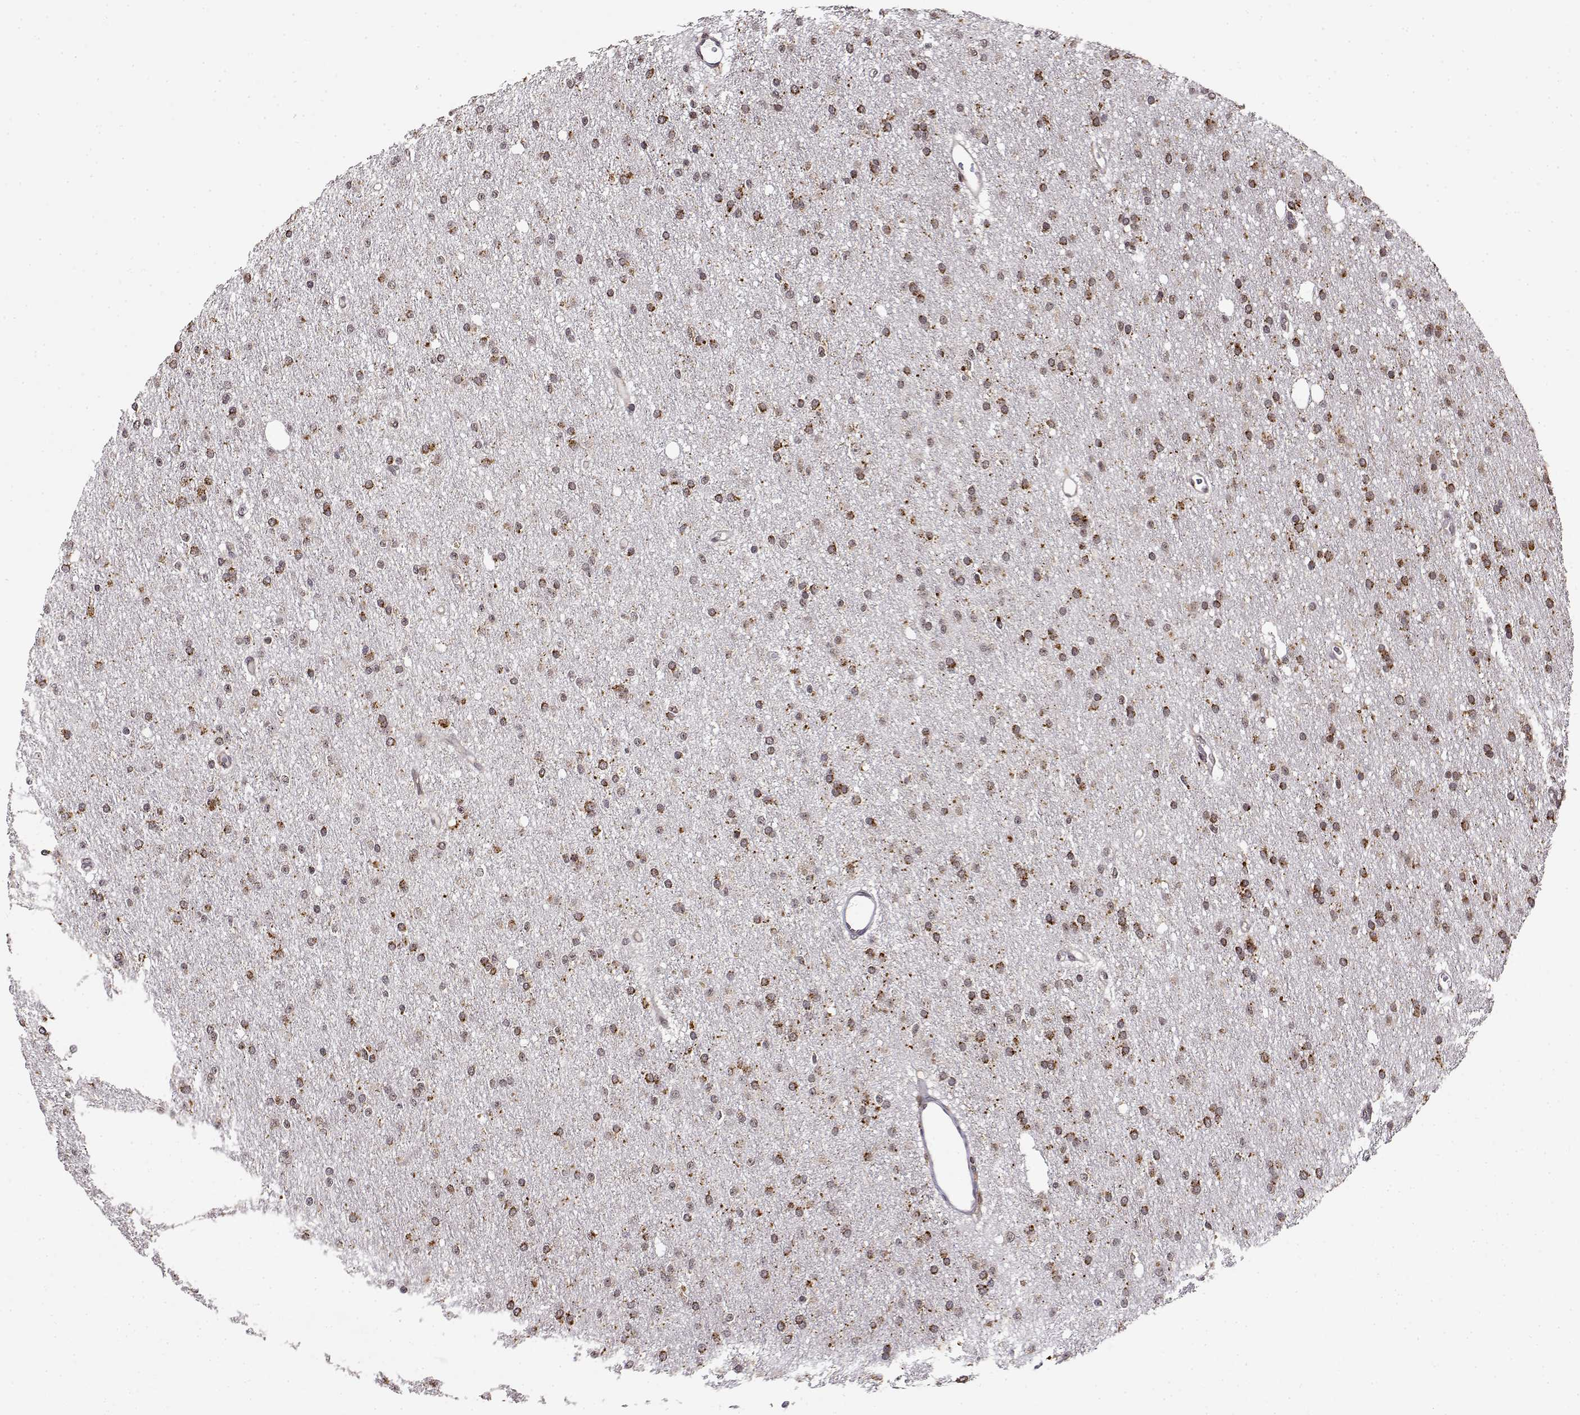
{"staining": {"intensity": "strong", "quantity": ">75%", "location": "cytoplasmic/membranous"}, "tissue": "glioma", "cell_type": "Tumor cells", "image_type": "cancer", "snomed": [{"axis": "morphology", "description": "Glioma, malignant, Low grade"}, {"axis": "topography", "description": "Brain"}], "caption": "High-power microscopy captured an IHC image of glioma, revealing strong cytoplasmic/membranous positivity in about >75% of tumor cells.", "gene": "RNF13", "patient": {"sex": "male", "age": 27}}